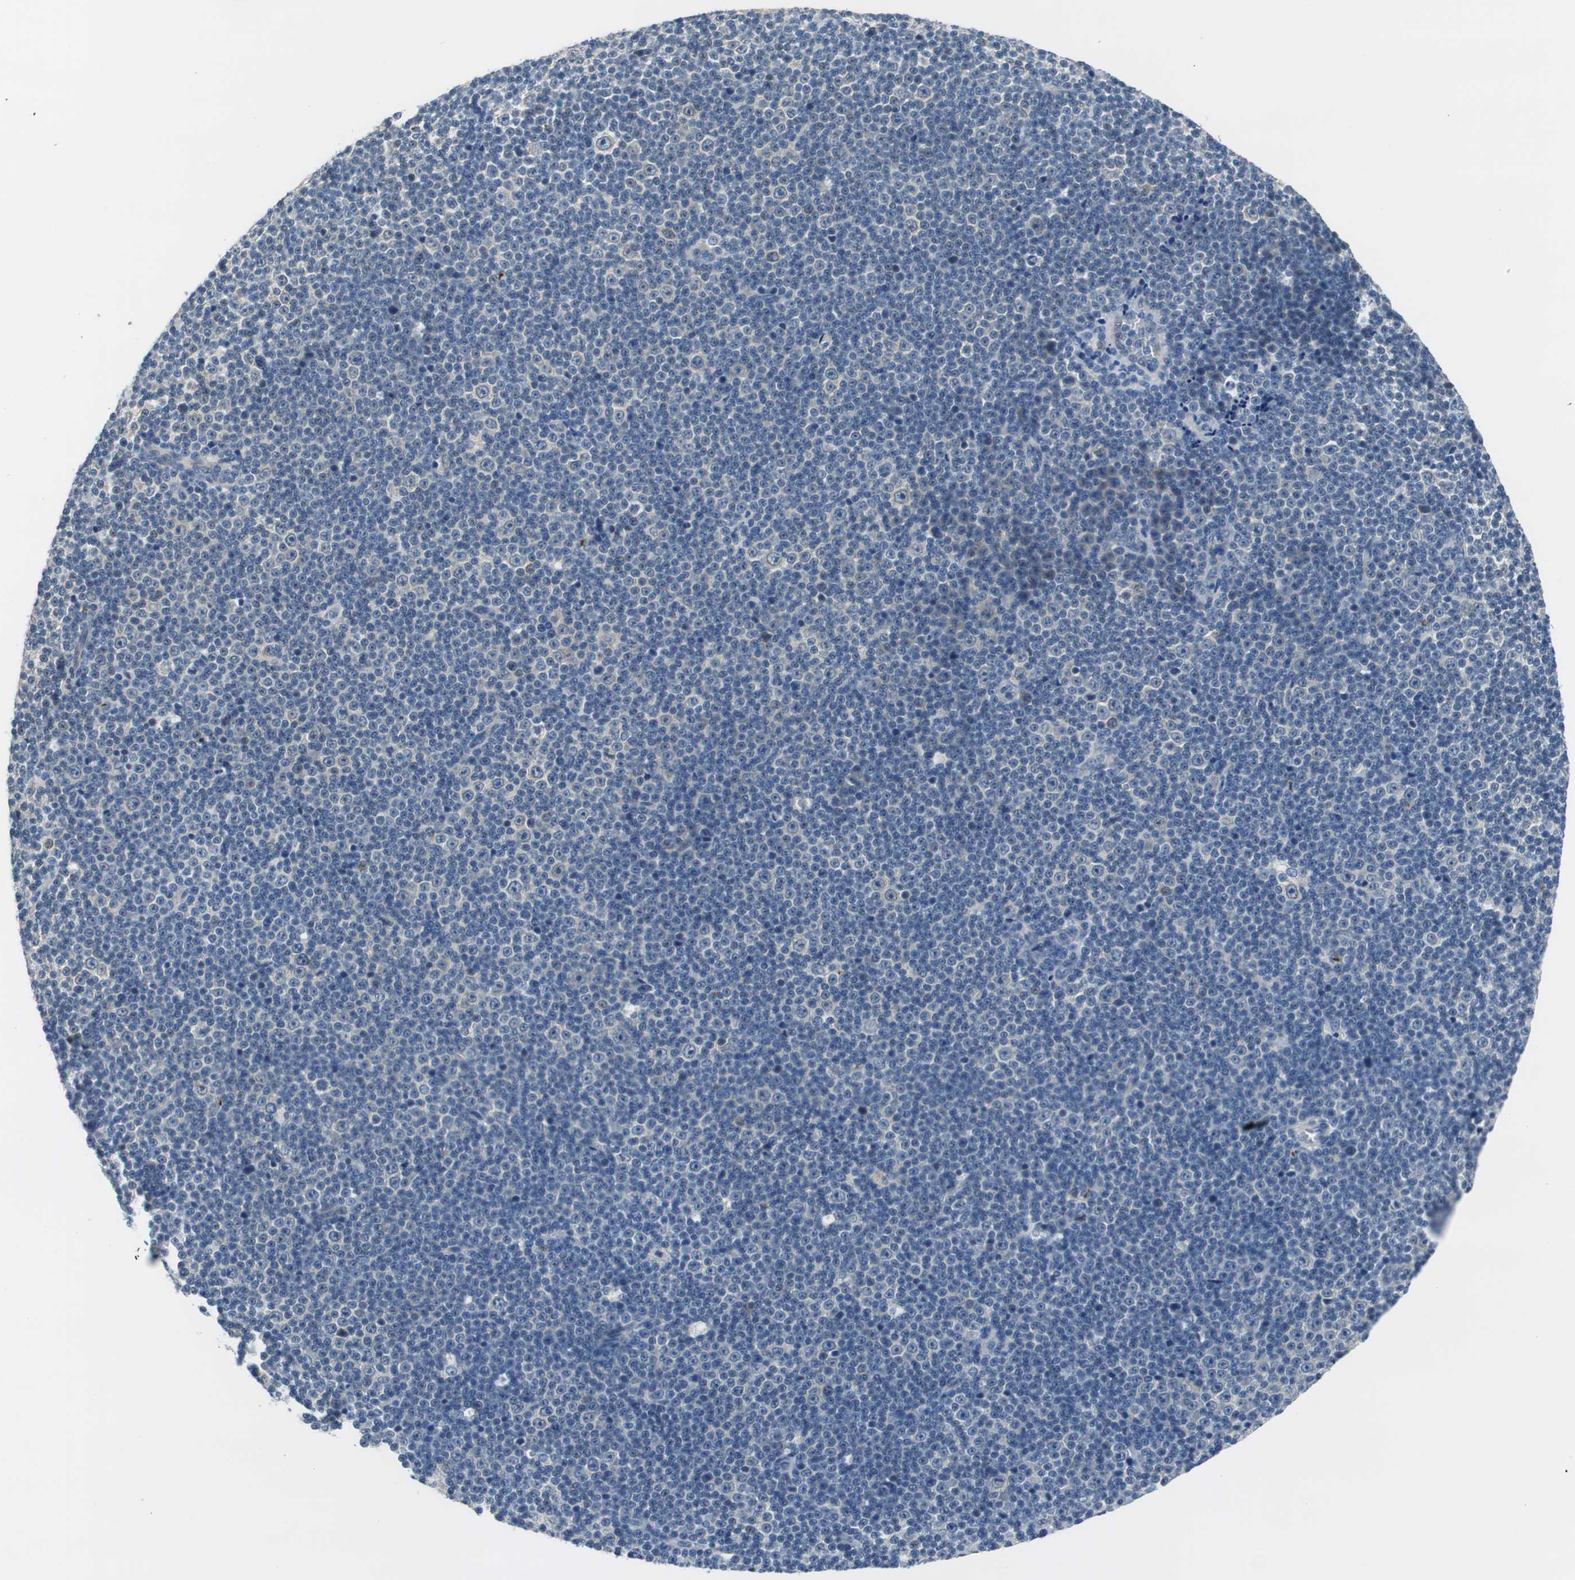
{"staining": {"intensity": "negative", "quantity": "none", "location": "none"}, "tissue": "lymphoma", "cell_type": "Tumor cells", "image_type": "cancer", "snomed": [{"axis": "morphology", "description": "Malignant lymphoma, non-Hodgkin's type, Low grade"}, {"axis": "topography", "description": "Lymph node"}], "caption": "Micrograph shows no protein positivity in tumor cells of malignant lymphoma, non-Hodgkin's type (low-grade) tissue. Brightfield microscopy of immunohistochemistry (IHC) stained with DAB (3,3'-diaminobenzidine) (brown) and hematoxylin (blue), captured at high magnification.", "gene": "FADS2", "patient": {"sex": "female", "age": 67}}